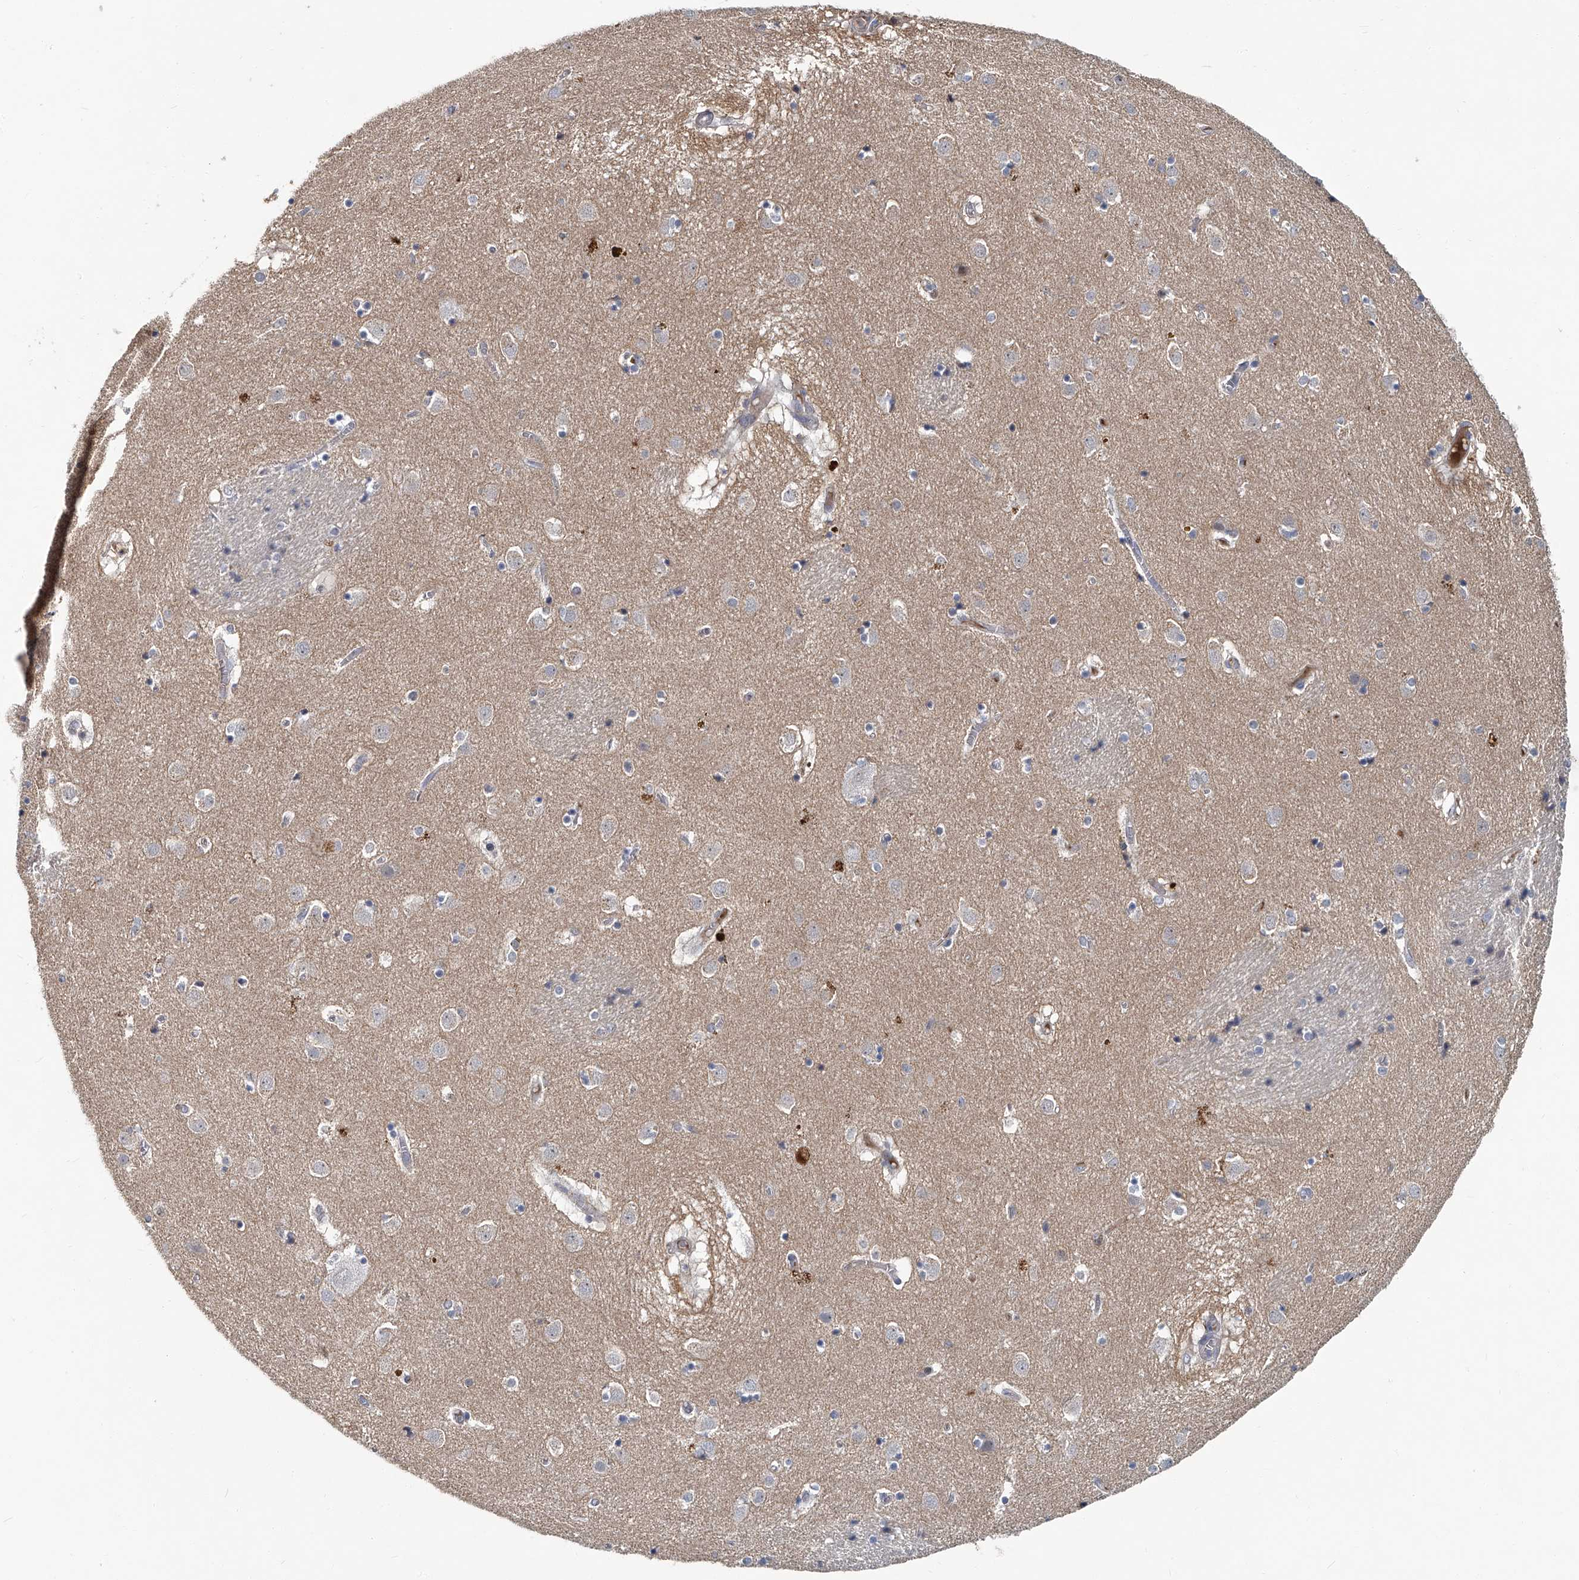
{"staining": {"intensity": "negative", "quantity": "none", "location": "none"}, "tissue": "caudate", "cell_type": "Glial cells", "image_type": "normal", "snomed": [{"axis": "morphology", "description": "Normal tissue, NOS"}, {"axis": "topography", "description": "Lateral ventricle wall"}], "caption": "The micrograph displays no staining of glial cells in benign caudate.", "gene": "AKNAD1", "patient": {"sex": "male", "age": 70}}